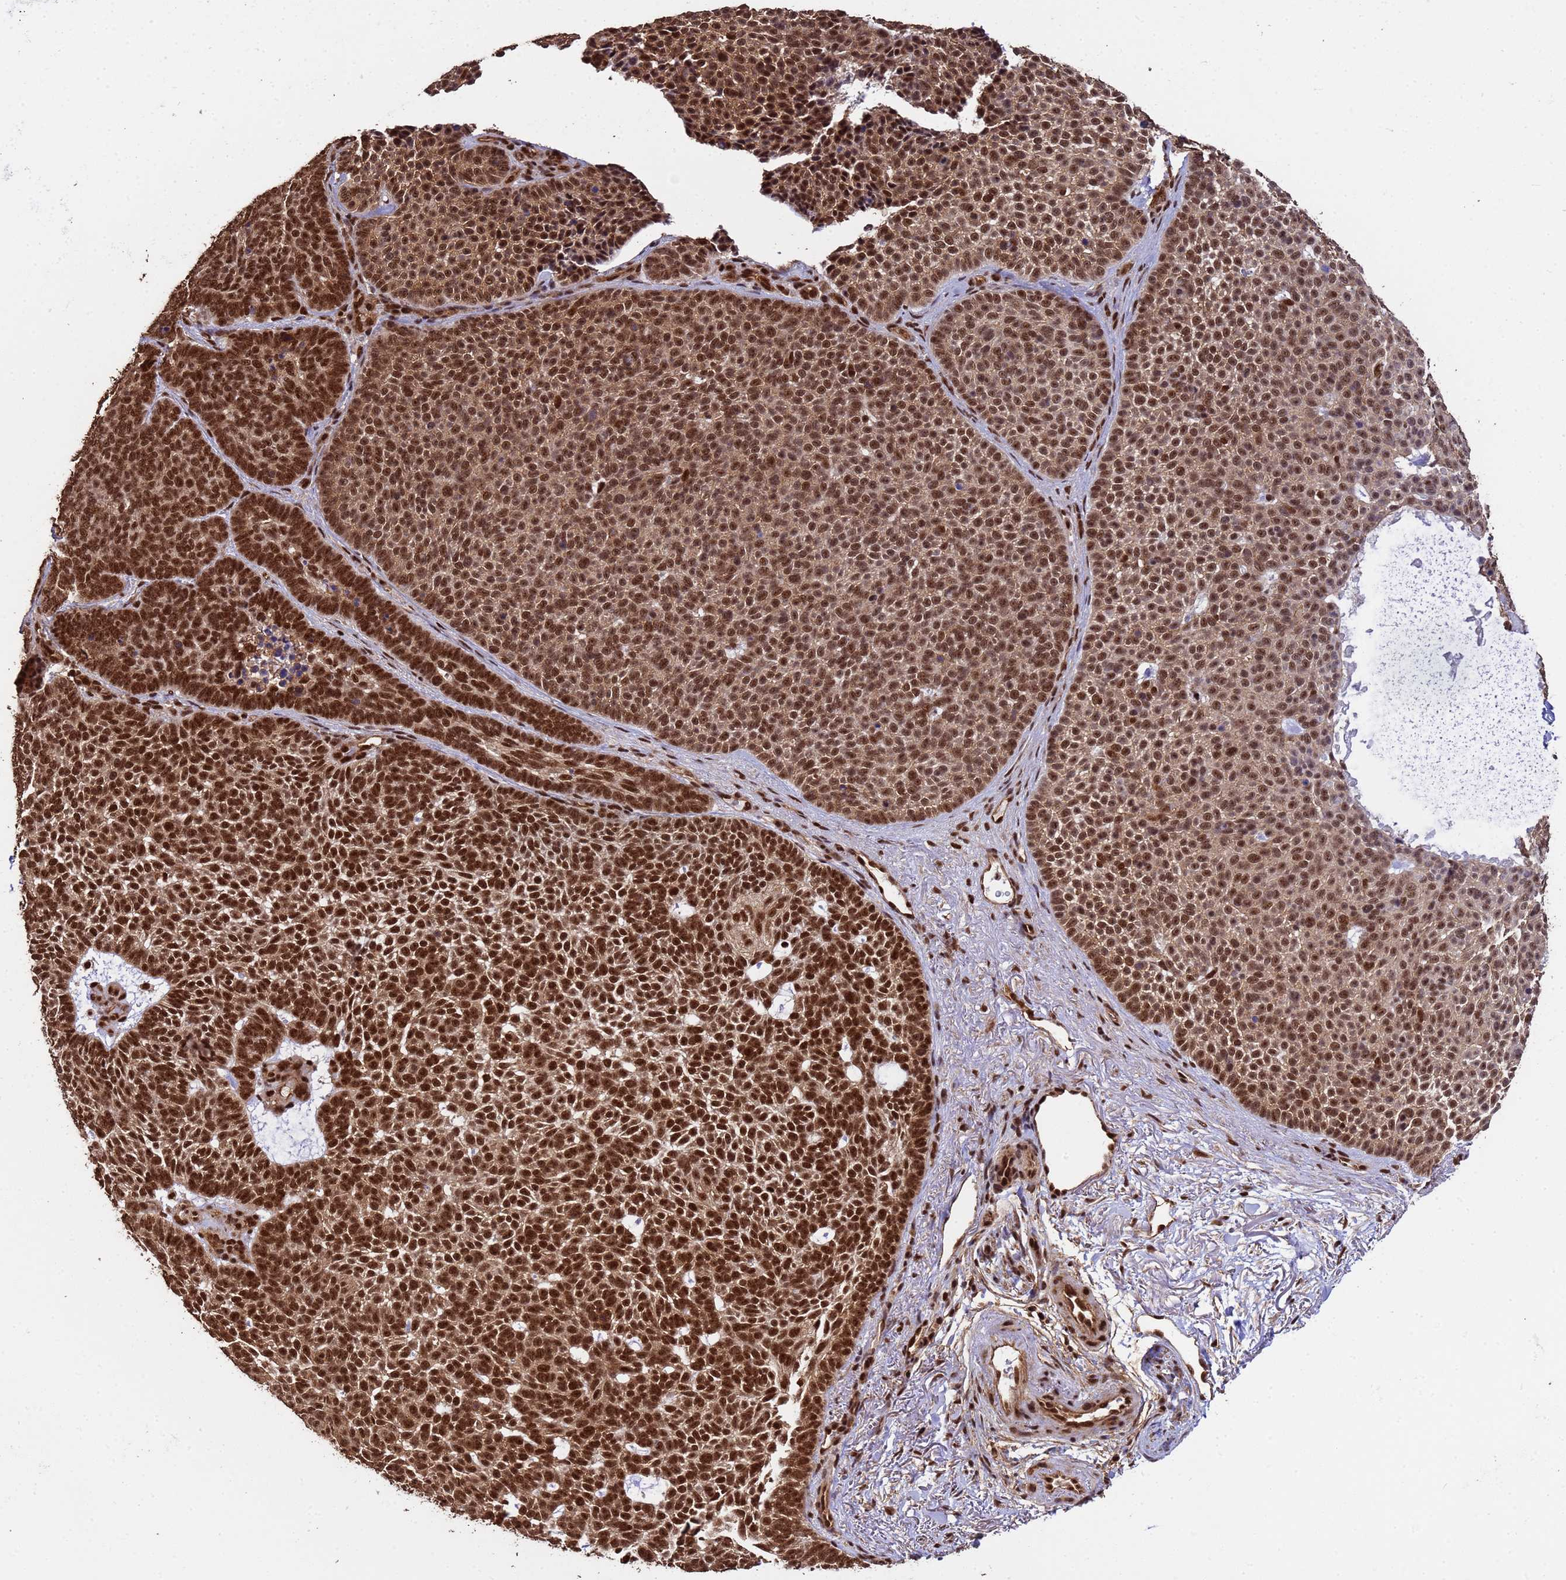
{"staining": {"intensity": "strong", "quantity": ">75%", "location": "cytoplasmic/membranous,nuclear"}, "tissue": "skin cancer", "cell_type": "Tumor cells", "image_type": "cancer", "snomed": [{"axis": "morphology", "description": "Basal cell carcinoma"}, {"axis": "topography", "description": "Skin"}], "caption": "This is a histology image of immunohistochemistry (IHC) staining of skin basal cell carcinoma, which shows strong positivity in the cytoplasmic/membranous and nuclear of tumor cells.", "gene": "SYF2", "patient": {"sex": "female", "age": 77}}